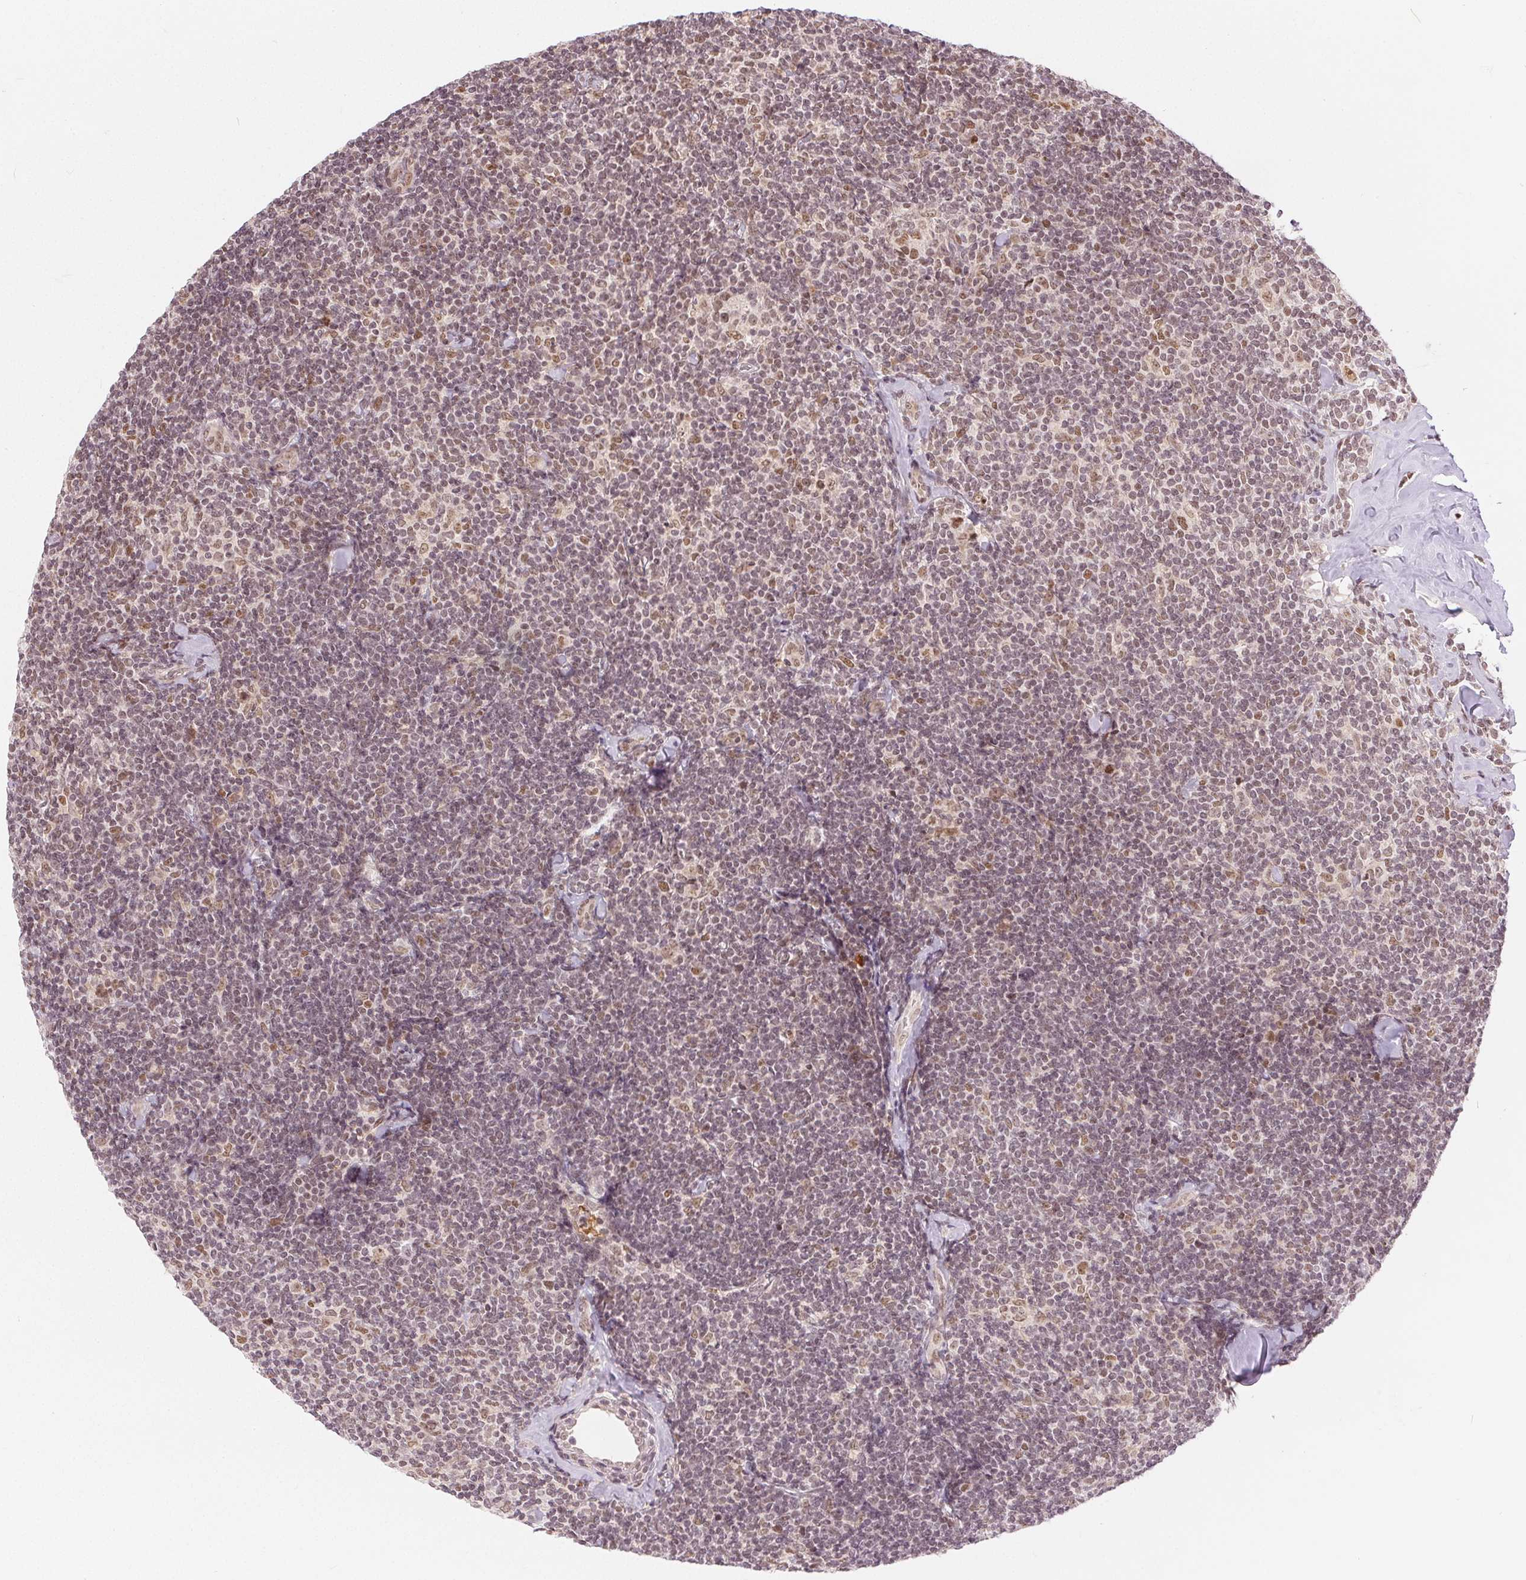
{"staining": {"intensity": "moderate", "quantity": "25%-75%", "location": "nuclear"}, "tissue": "lymphoma", "cell_type": "Tumor cells", "image_type": "cancer", "snomed": [{"axis": "morphology", "description": "Malignant lymphoma, non-Hodgkin's type, Low grade"}, {"axis": "topography", "description": "Lymph node"}], "caption": "Protein expression analysis of human low-grade malignant lymphoma, non-Hodgkin's type reveals moderate nuclear staining in approximately 25%-75% of tumor cells.", "gene": "DEK", "patient": {"sex": "female", "age": 56}}